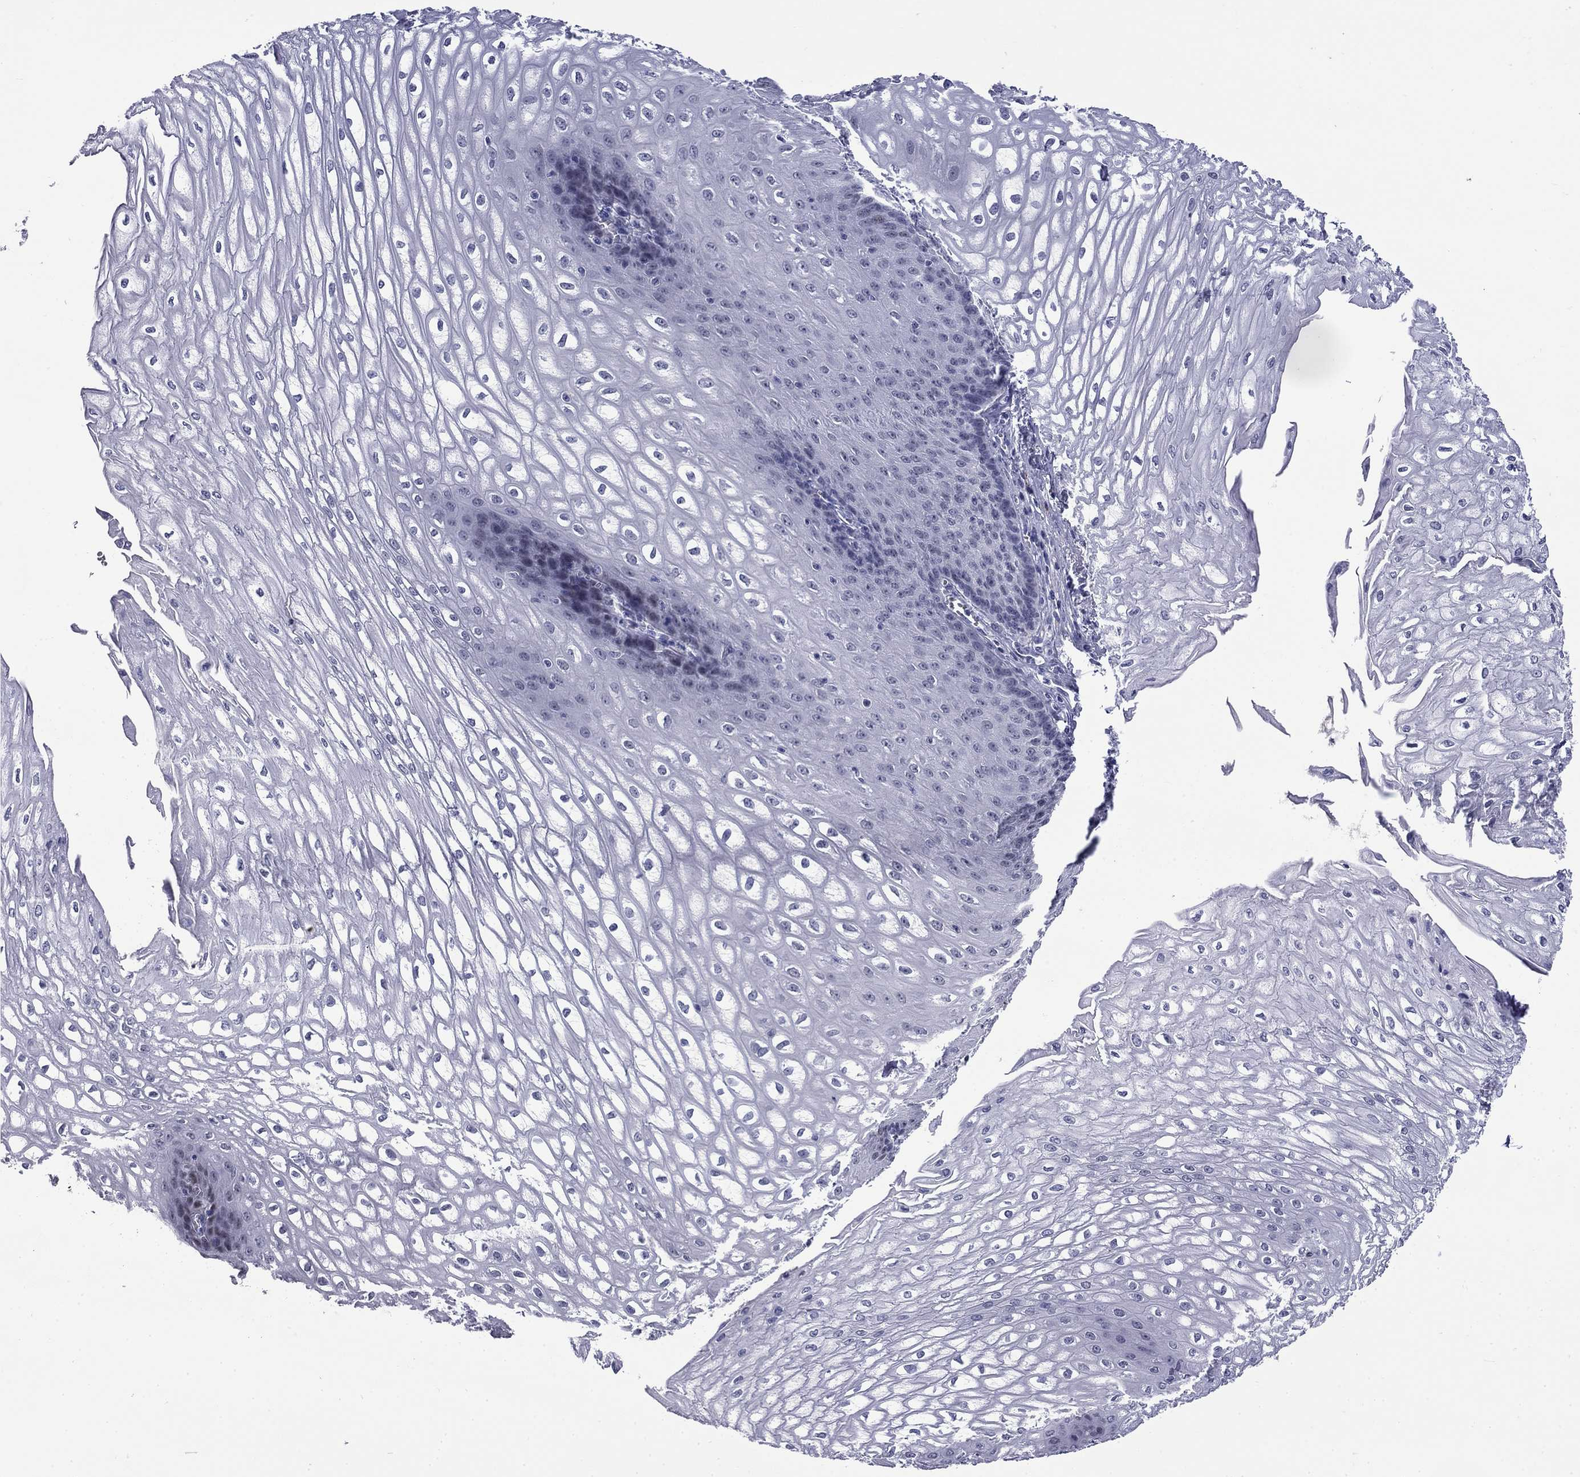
{"staining": {"intensity": "negative", "quantity": "none", "location": "none"}, "tissue": "esophagus", "cell_type": "Squamous epithelial cells", "image_type": "normal", "snomed": [{"axis": "morphology", "description": "Normal tissue, NOS"}, {"axis": "topography", "description": "Esophagus"}], "caption": "Immunohistochemistry photomicrograph of normal human esophagus stained for a protein (brown), which demonstrates no positivity in squamous epithelial cells. (DAB immunohistochemistry (IHC), high magnification).", "gene": "MGARP", "patient": {"sex": "male", "age": 58}}